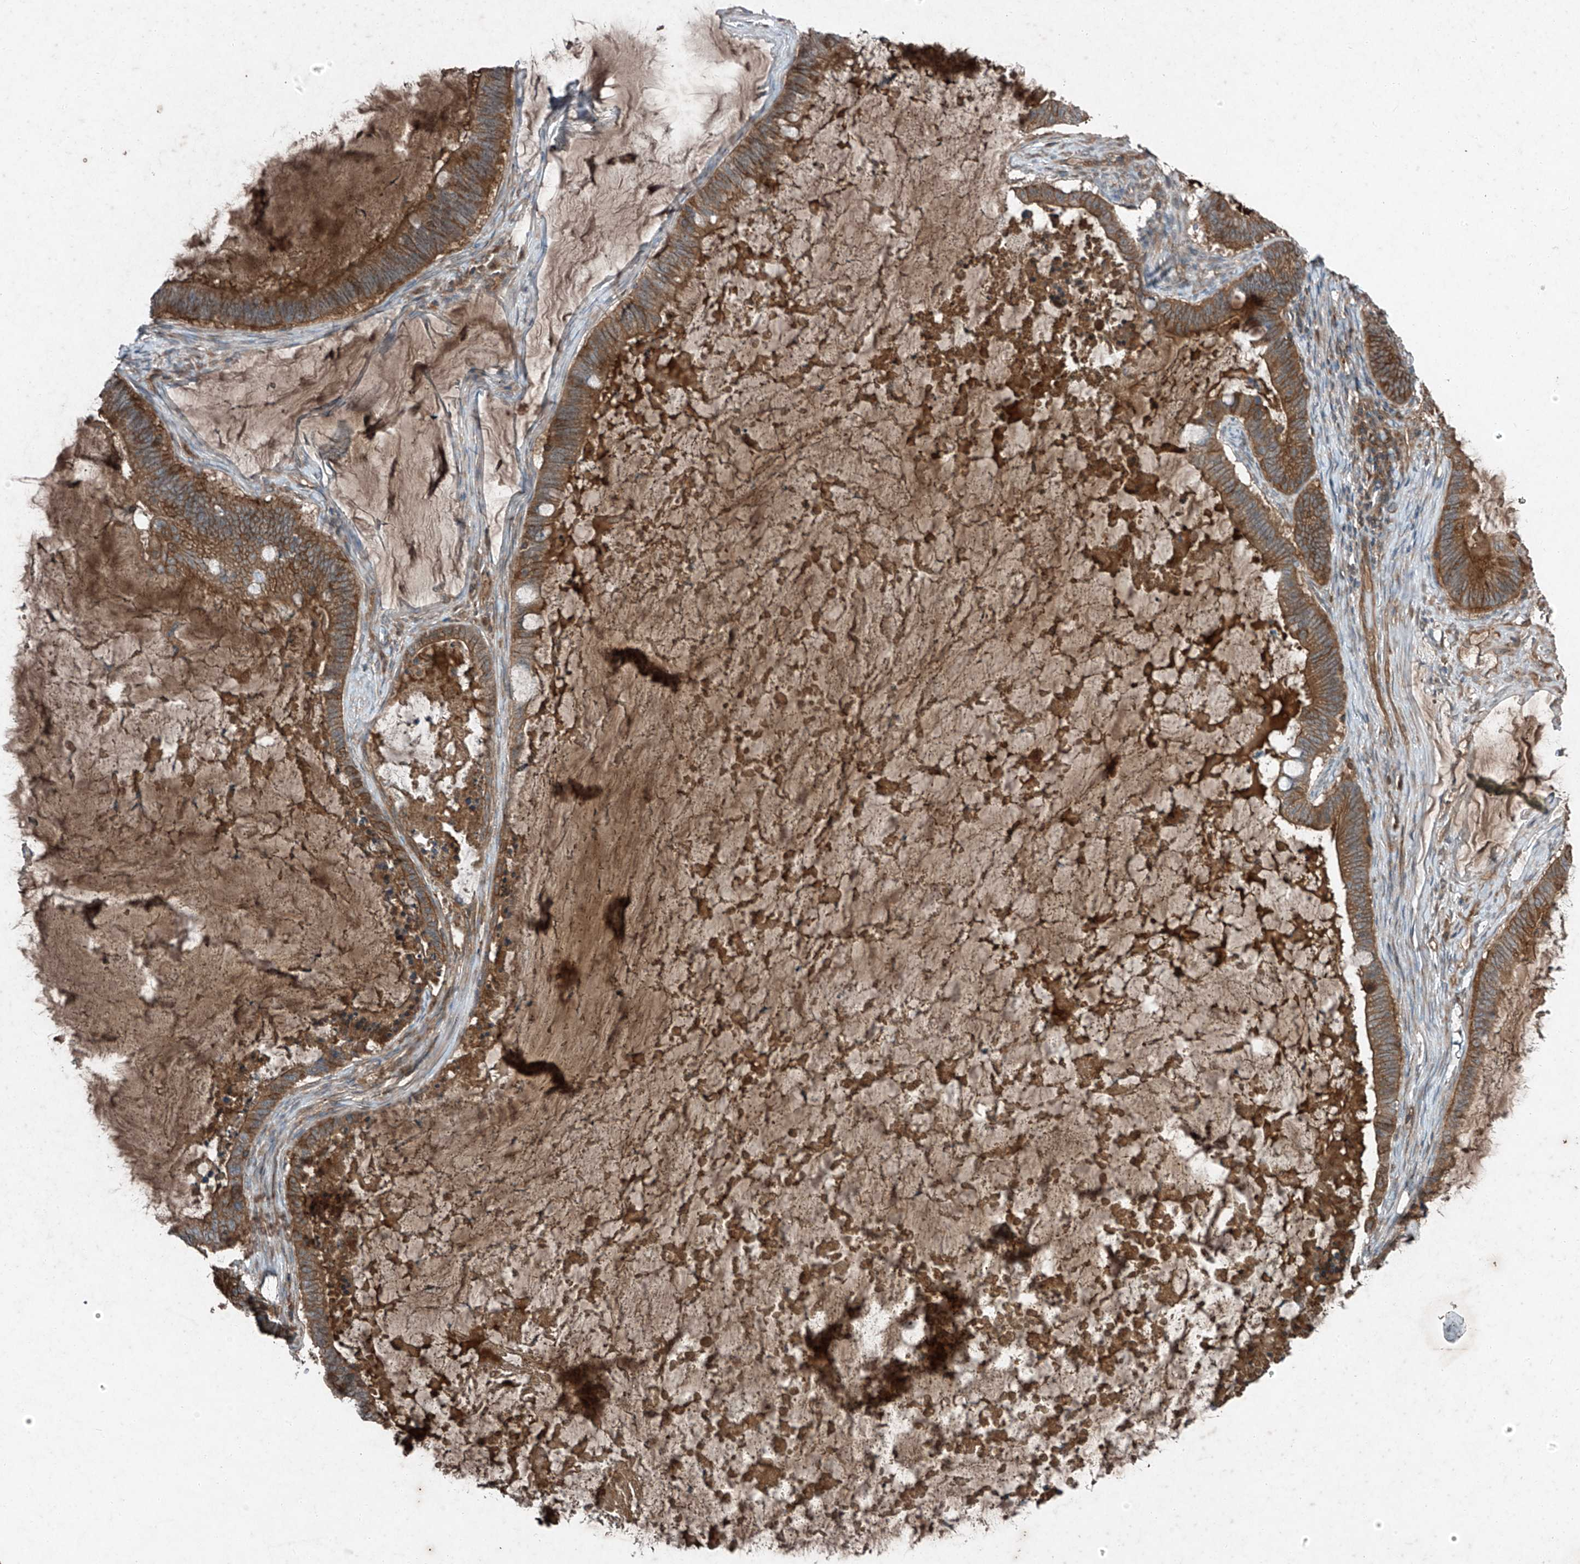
{"staining": {"intensity": "moderate", "quantity": ">75%", "location": "cytoplasmic/membranous"}, "tissue": "ovarian cancer", "cell_type": "Tumor cells", "image_type": "cancer", "snomed": [{"axis": "morphology", "description": "Cystadenocarcinoma, mucinous, NOS"}, {"axis": "topography", "description": "Ovary"}], "caption": "Human ovarian cancer (mucinous cystadenocarcinoma) stained for a protein (brown) reveals moderate cytoplasmic/membranous positive staining in approximately >75% of tumor cells.", "gene": "FOXRED2", "patient": {"sex": "female", "age": 61}}